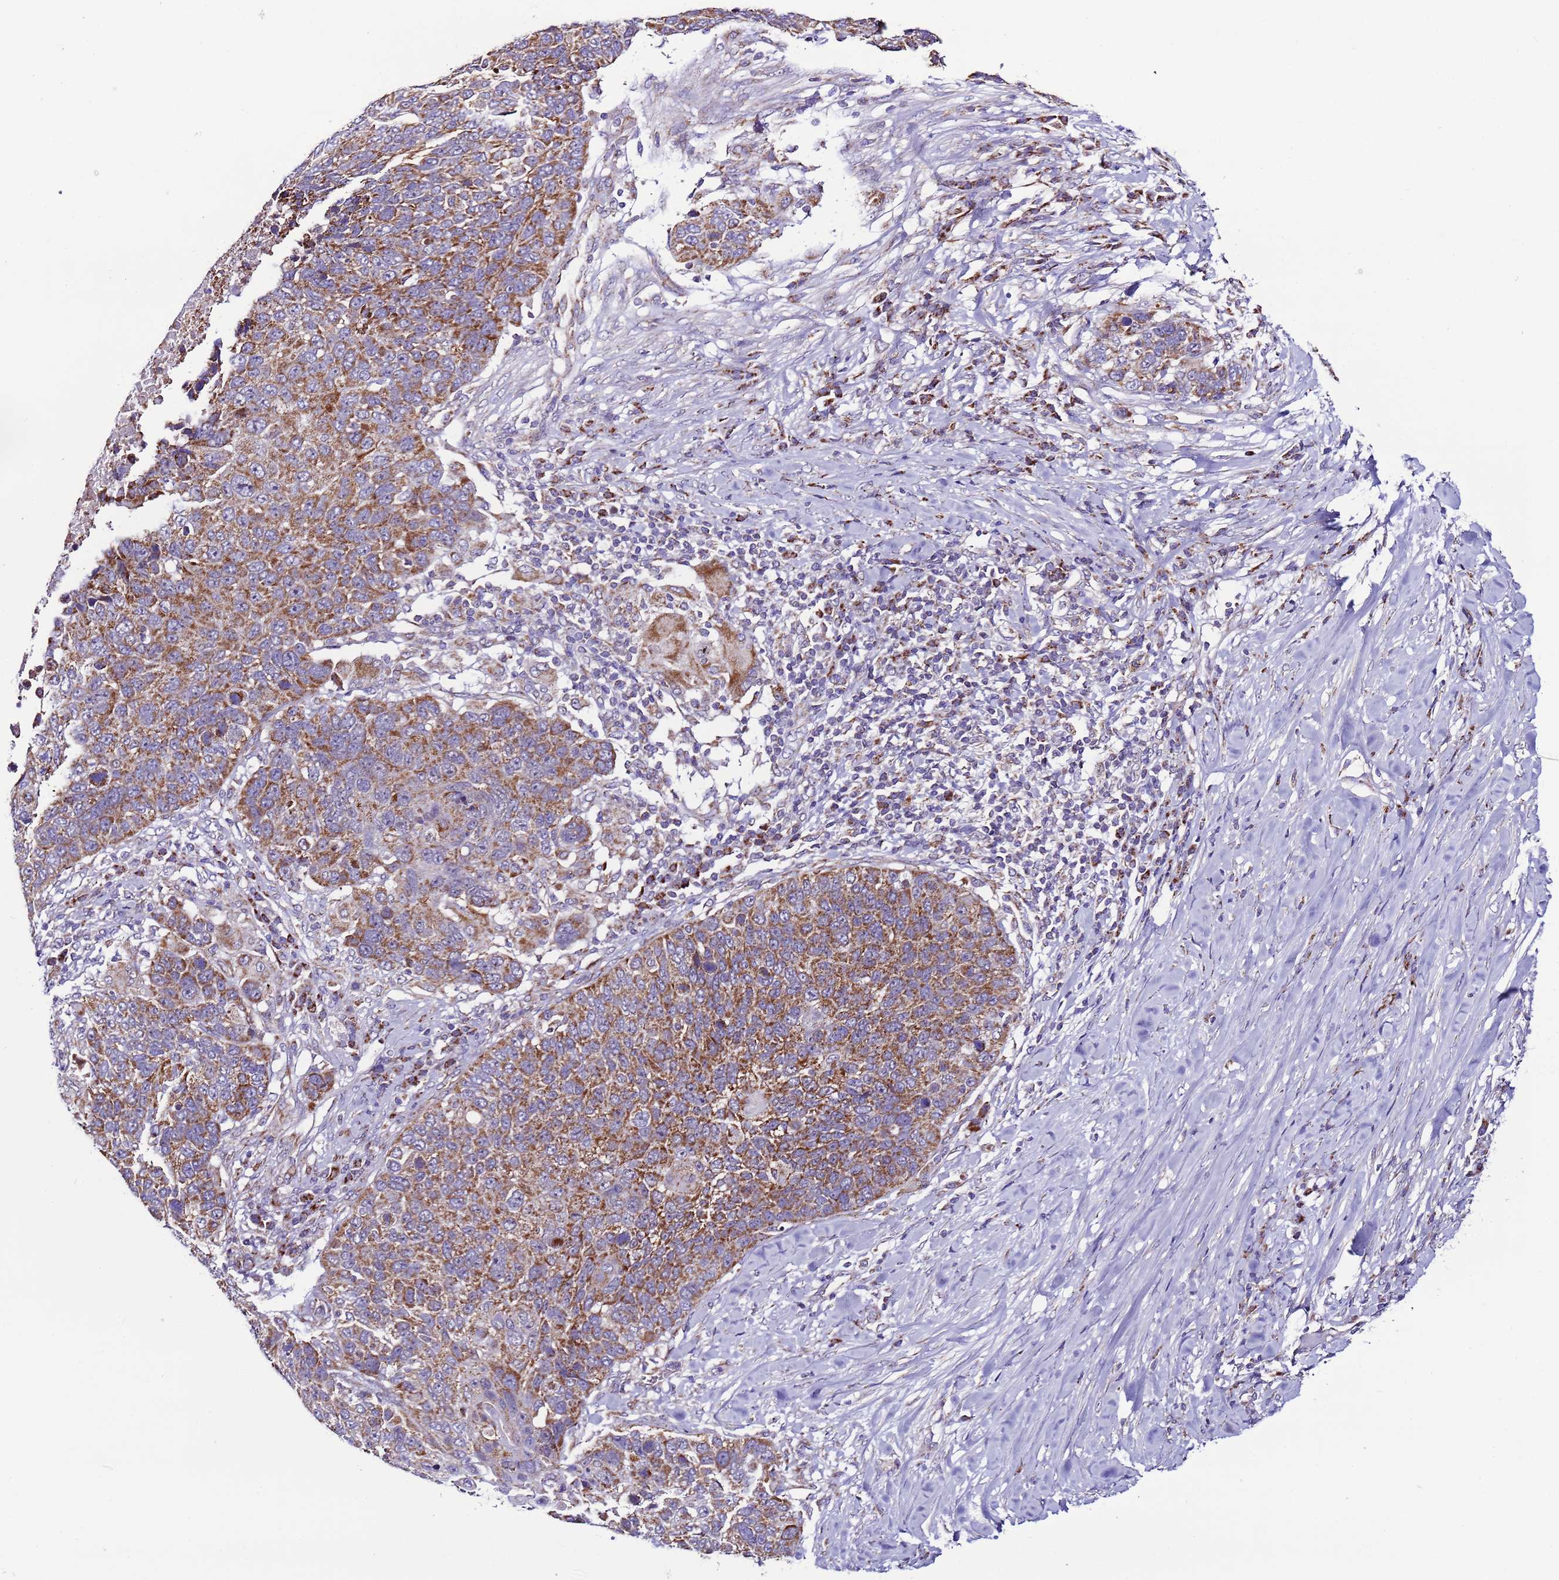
{"staining": {"intensity": "moderate", "quantity": ">75%", "location": "cytoplasmic/membranous"}, "tissue": "lung cancer", "cell_type": "Tumor cells", "image_type": "cancer", "snomed": [{"axis": "morphology", "description": "Normal tissue, NOS"}, {"axis": "morphology", "description": "Squamous cell carcinoma, NOS"}, {"axis": "topography", "description": "Lymph node"}, {"axis": "topography", "description": "Lung"}], "caption": "Immunohistochemical staining of lung cancer exhibits moderate cytoplasmic/membranous protein positivity in about >75% of tumor cells. Immunohistochemistry (ihc) stains the protein in brown and the nuclei are stained blue.", "gene": "UEVLD", "patient": {"sex": "male", "age": 66}}